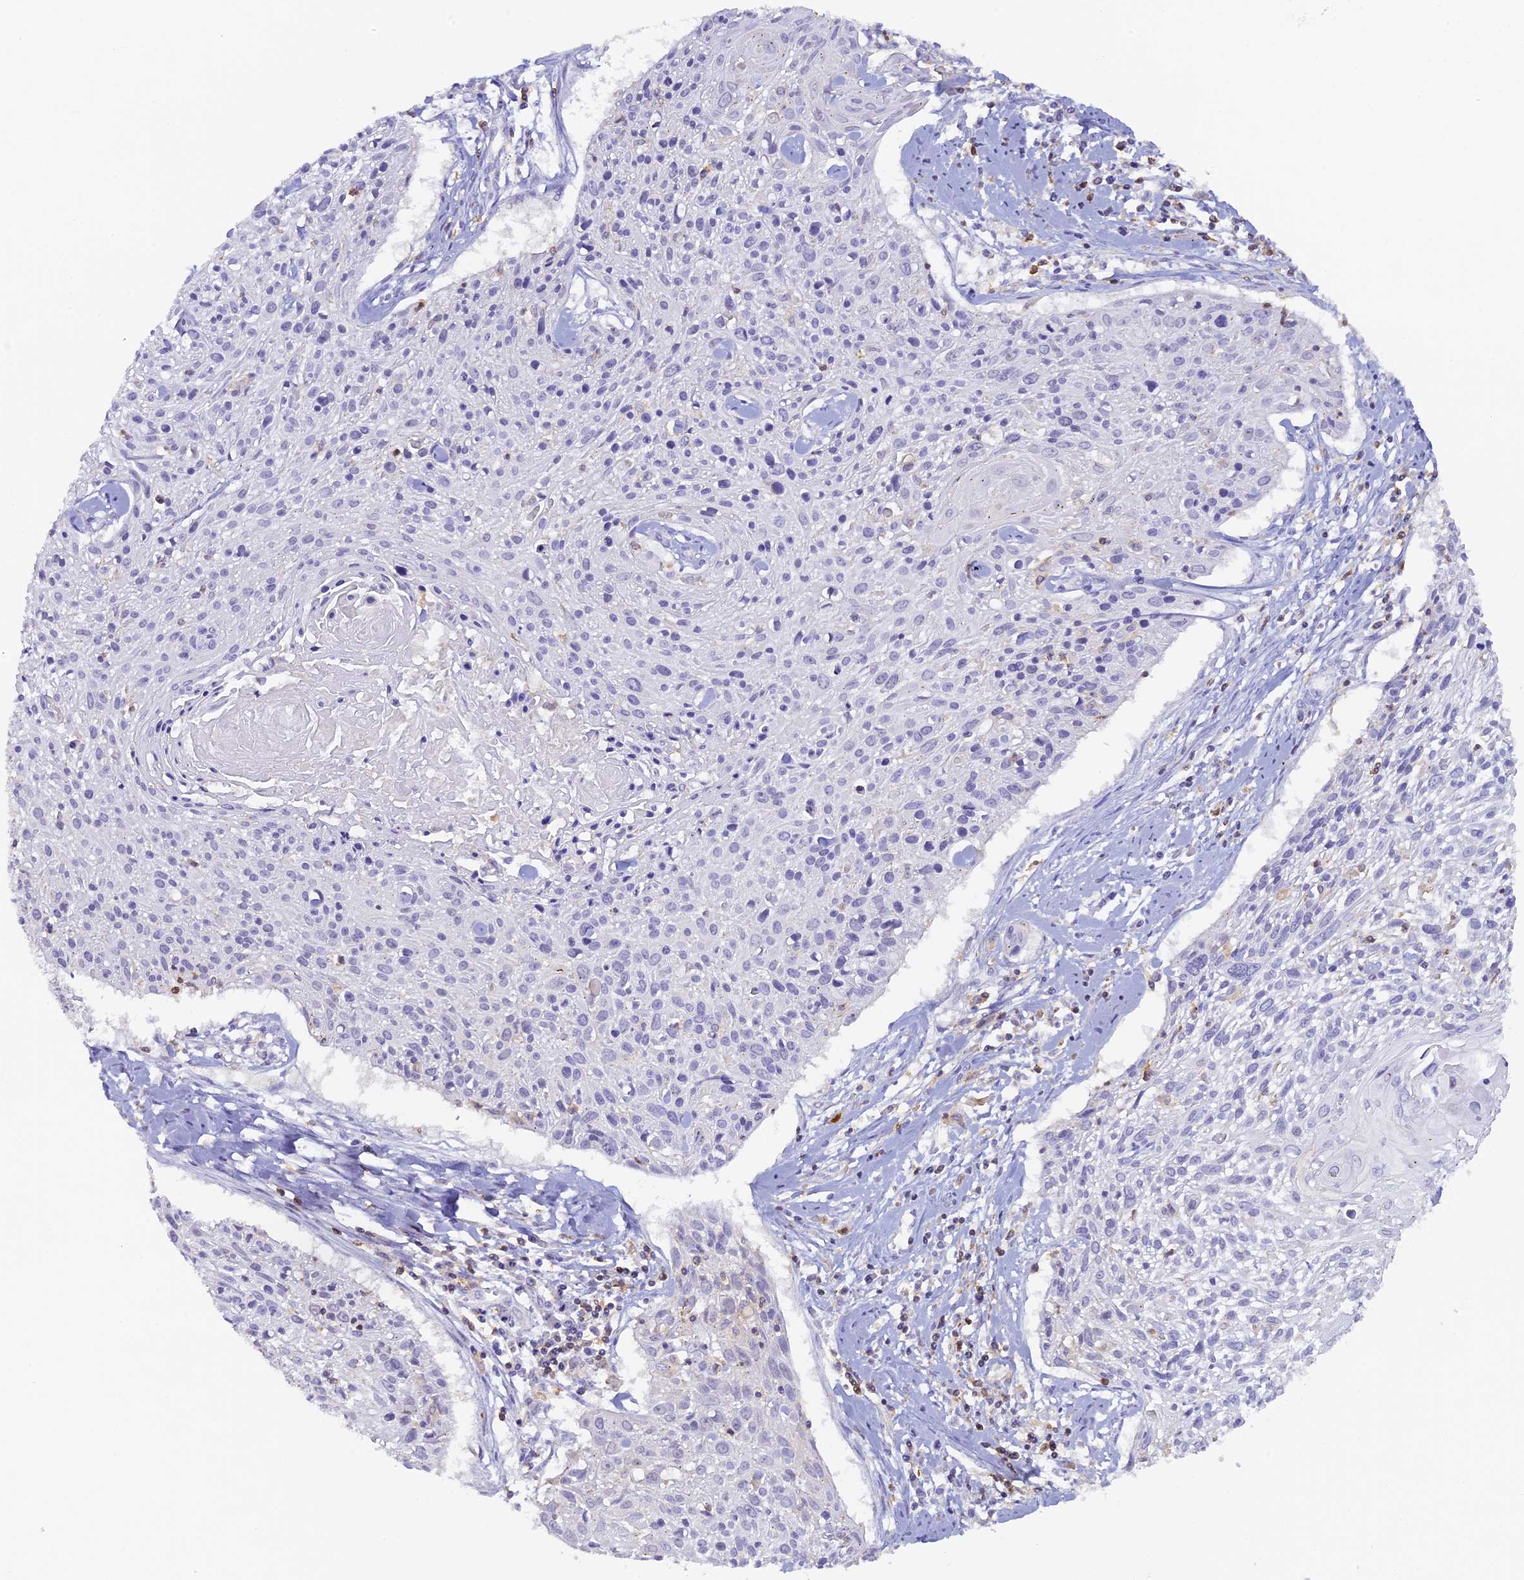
{"staining": {"intensity": "negative", "quantity": "none", "location": "none"}, "tissue": "cervical cancer", "cell_type": "Tumor cells", "image_type": "cancer", "snomed": [{"axis": "morphology", "description": "Squamous cell carcinoma, NOS"}, {"axis": "topography", "description": "Cervix"}], "caption": "Immunohistochemical staining of human cervical cancer reveals no significant positivity in tumor cells.", "gene": "FYB1", "patient": {"sex": "female", "age": 51}}